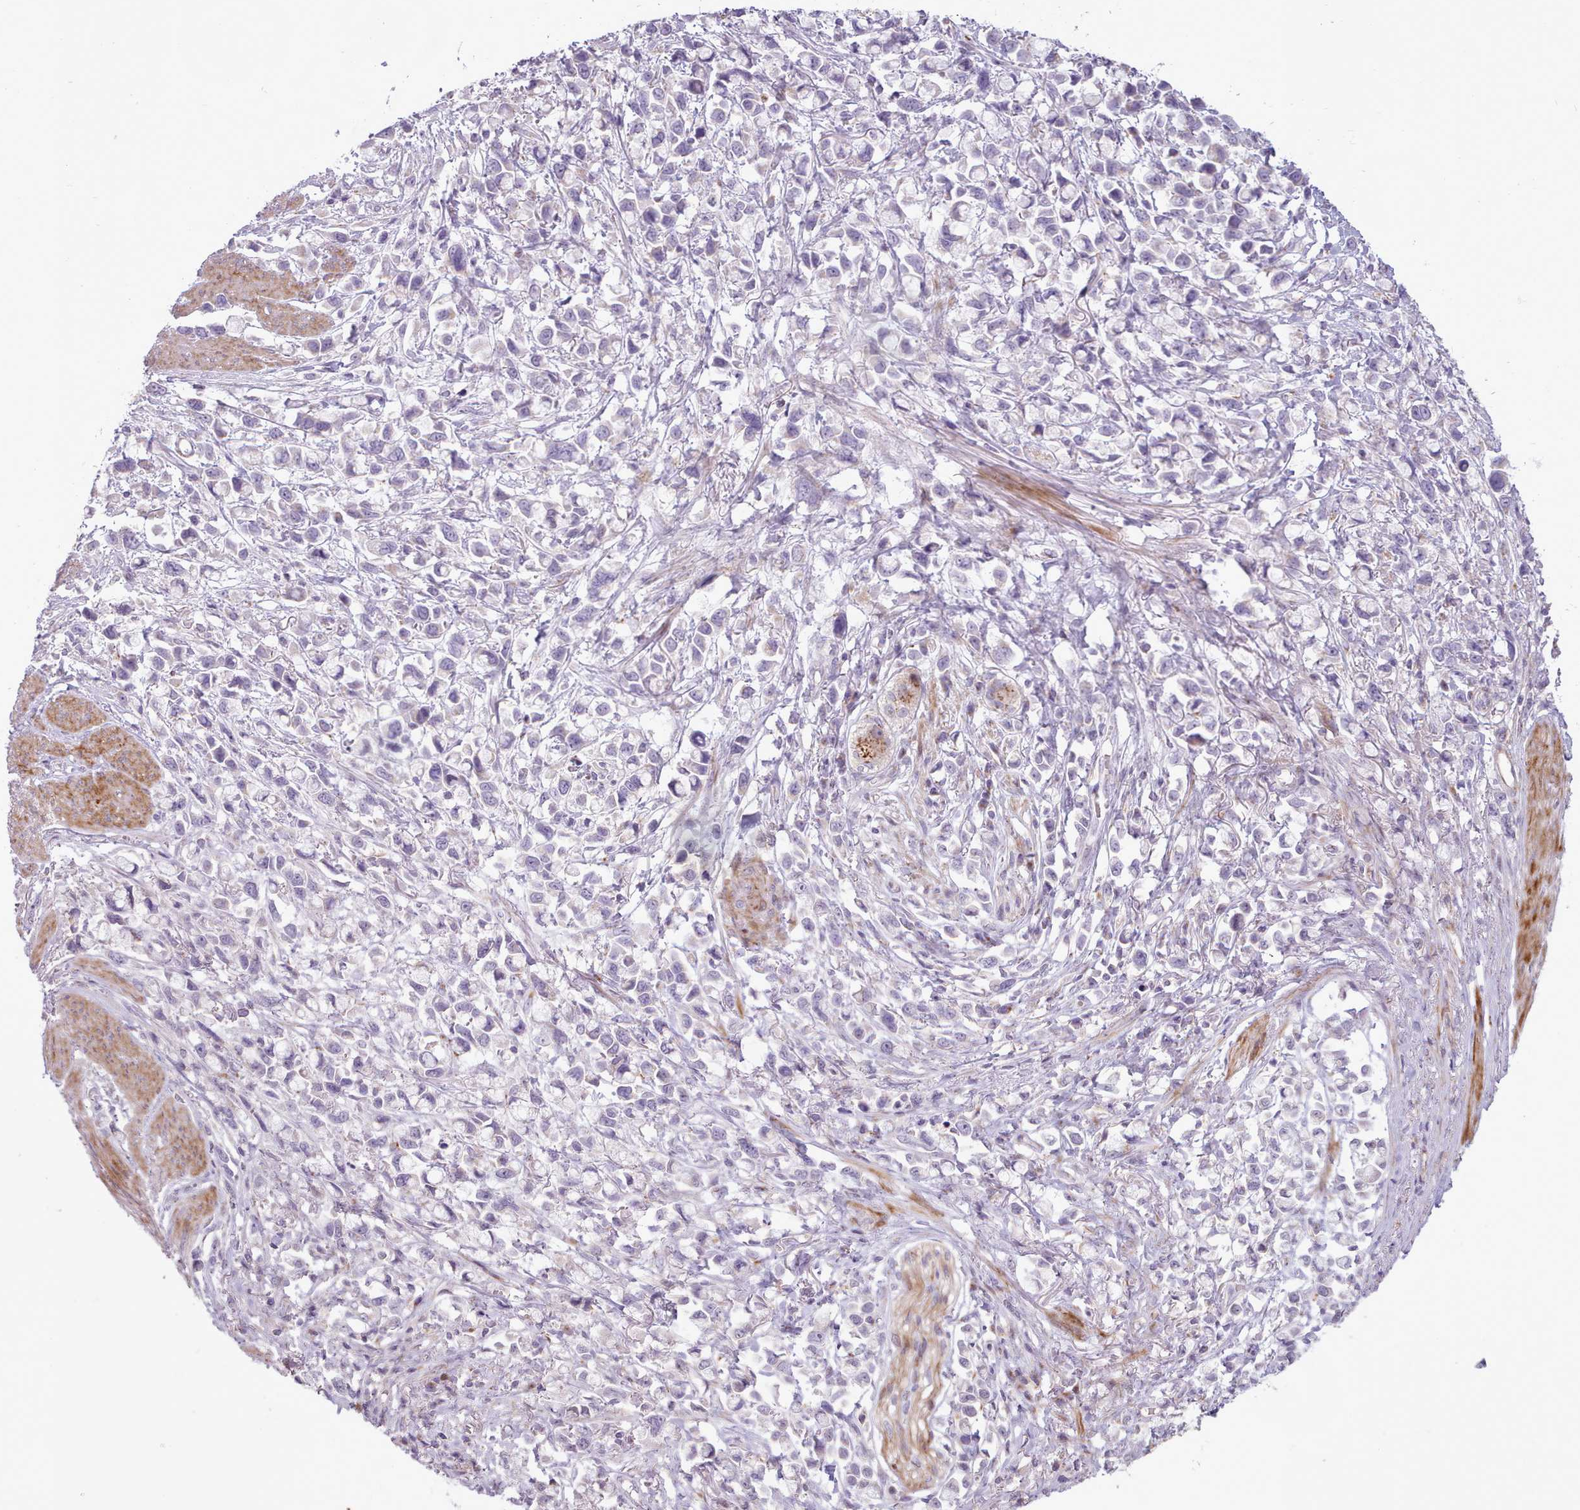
{"staining": {"intensity": "negative", "quantity": "none", "location": "none"}, "tissue": "stomach cancer", "cell_type": "Tumor cells", "image_type": "cancer", "snomed": [{"axis": "morphology", "description": "Adenocarcinoma, NOS"}, {"axis": "topography", "description": "Stomach"}], "caption": "Immunohistochemical staining of stomach cancer (adenocarcinoma) displays no significant staining in tumor cells.", "gene": "PPP3R2", "patient": {"sex": "female", "age": 81}}